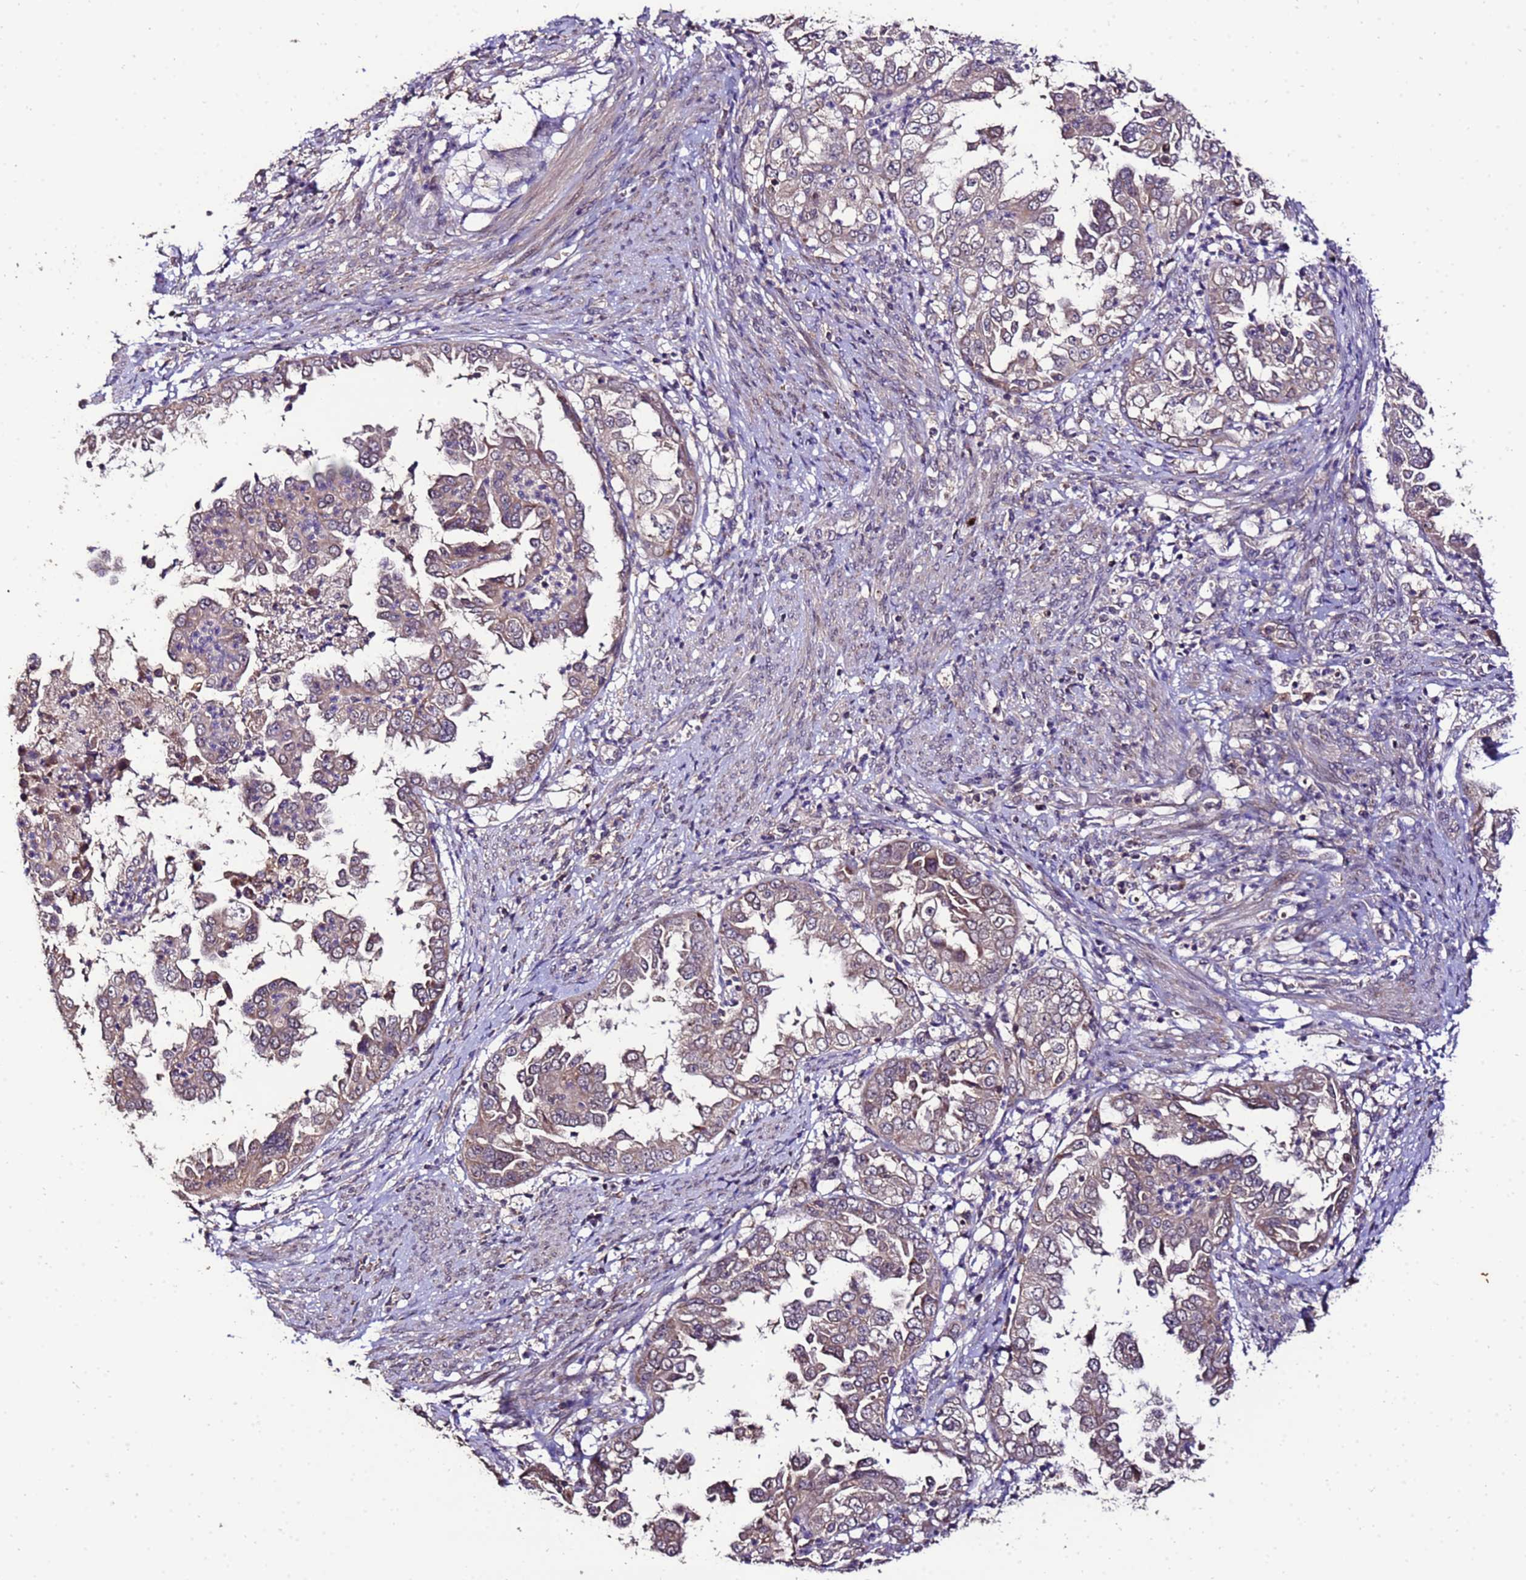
{"staining": {"intensity": "weak", "quantity": ">75%", "location": "cytoplasmic/membranous"}, "tissue": "endometrial cancer", "cell_type": "Tumor cells", "image_type": "cancer", "snomed": [{"axis": "morphology", "description": "Adenocarcinoma, NOS"}, {"axis": "topography", "description": "Endometrium"}], "caption": "Weak cytoplasmic/membranous expression is identified in approximately >75% of tumor cells in endometrial cancer (adenocarcinoma). The staining was performed using DAB (3,3'-diaminobenzidine), with brown indicating positive protein expression. Nuclei are stained blue with hematoxylin.", "gene": "ZNF329", "patient": {"sex": "female", "age": 85}}